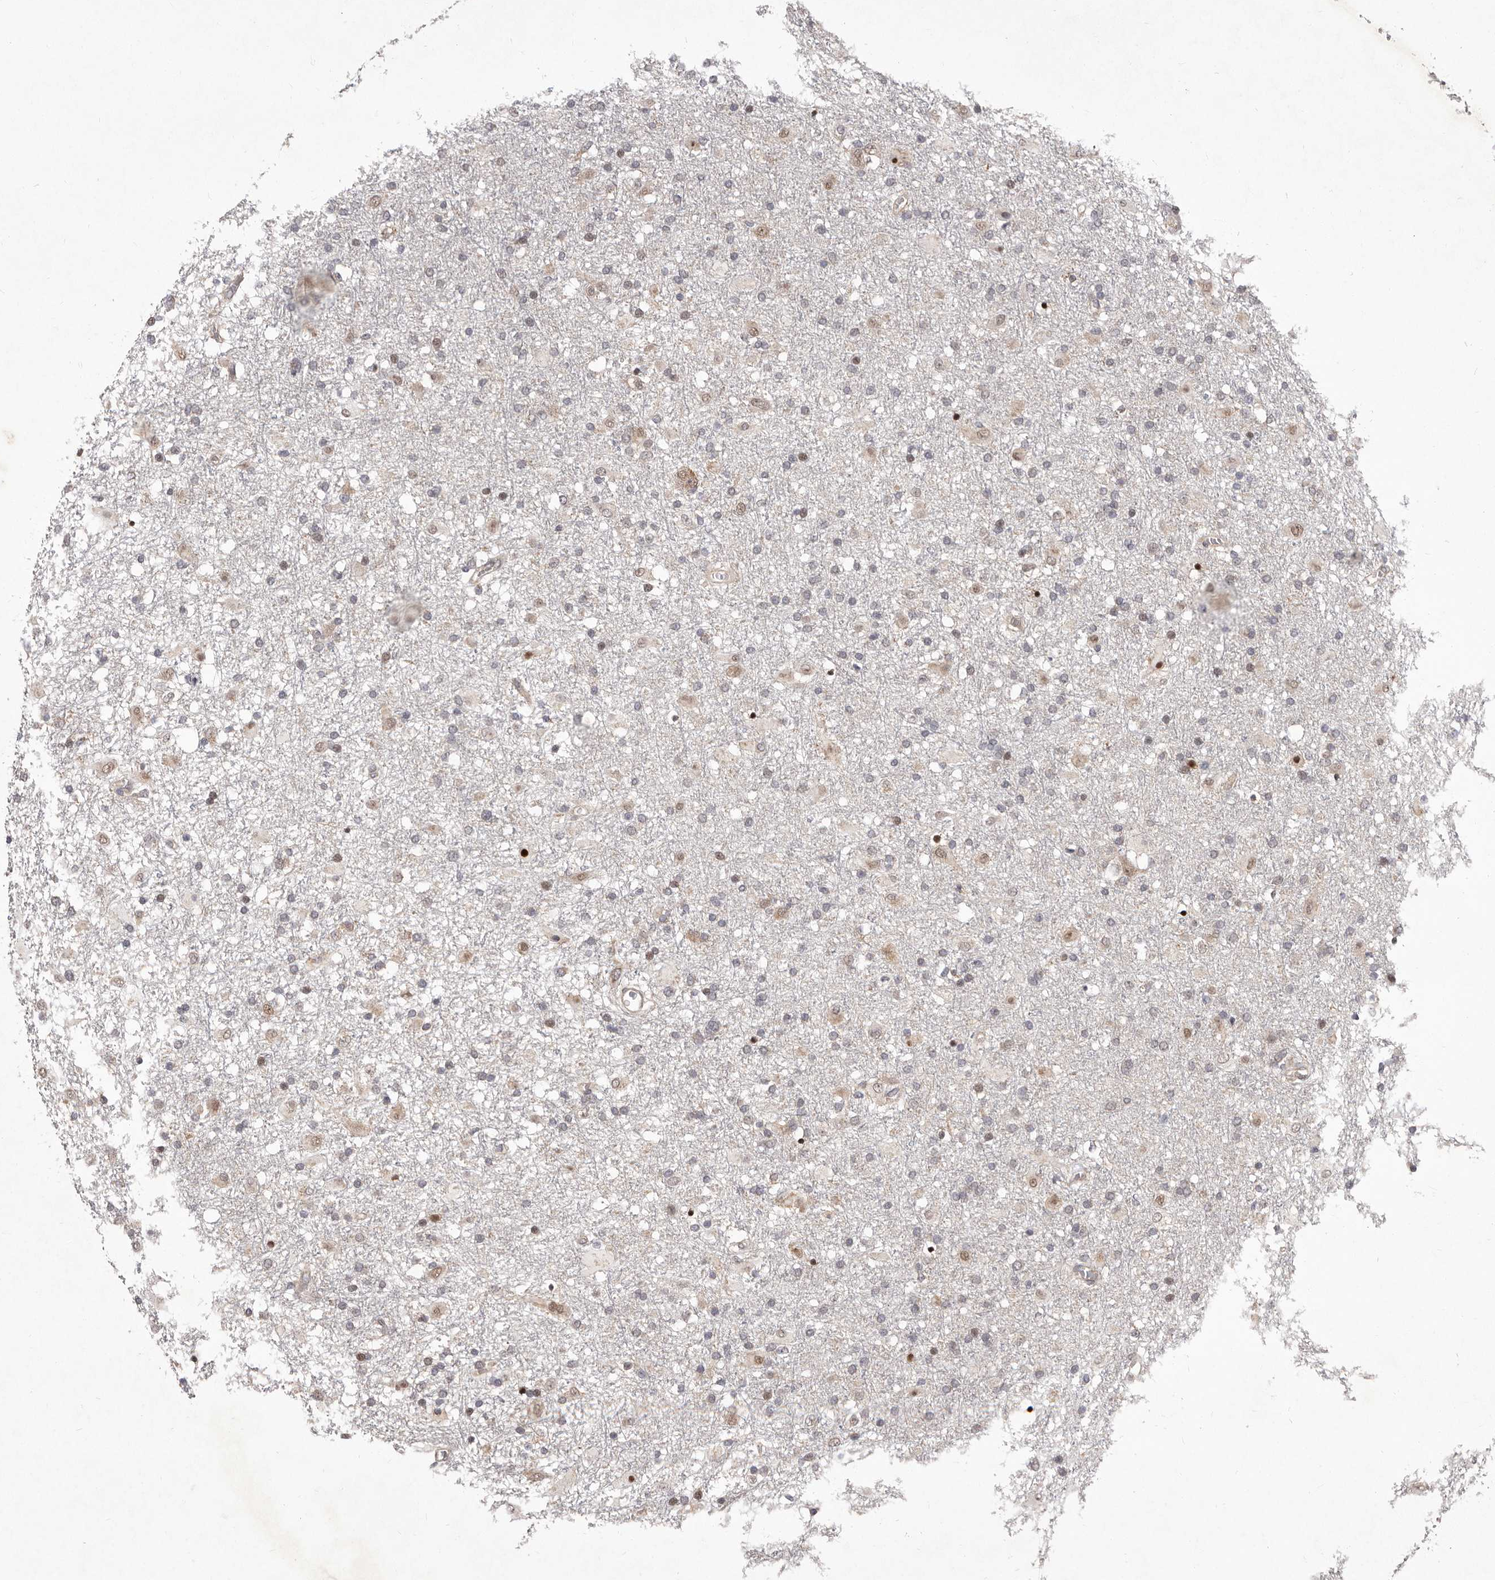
{"staining": {"intensity": "weak", "quantity": "<25%", "location": "cytoplasmic/membranous,nuclear"}, "tissue": "glioma", "cell_type": "Tumor cells", "image_type": "cancer", "snomed": [{"axis": "morphology", "description": "Glioma, malignant, Low grade"}, {"axis": "topography", "description": "Brain"}], "caption": "Human malignant glioma (low-grade) stained for a protein using immunohistochemistry reveals no expression in tumor cells.", "gene": "GLRX3", "patient": {"sex": "male", "age": 65}}